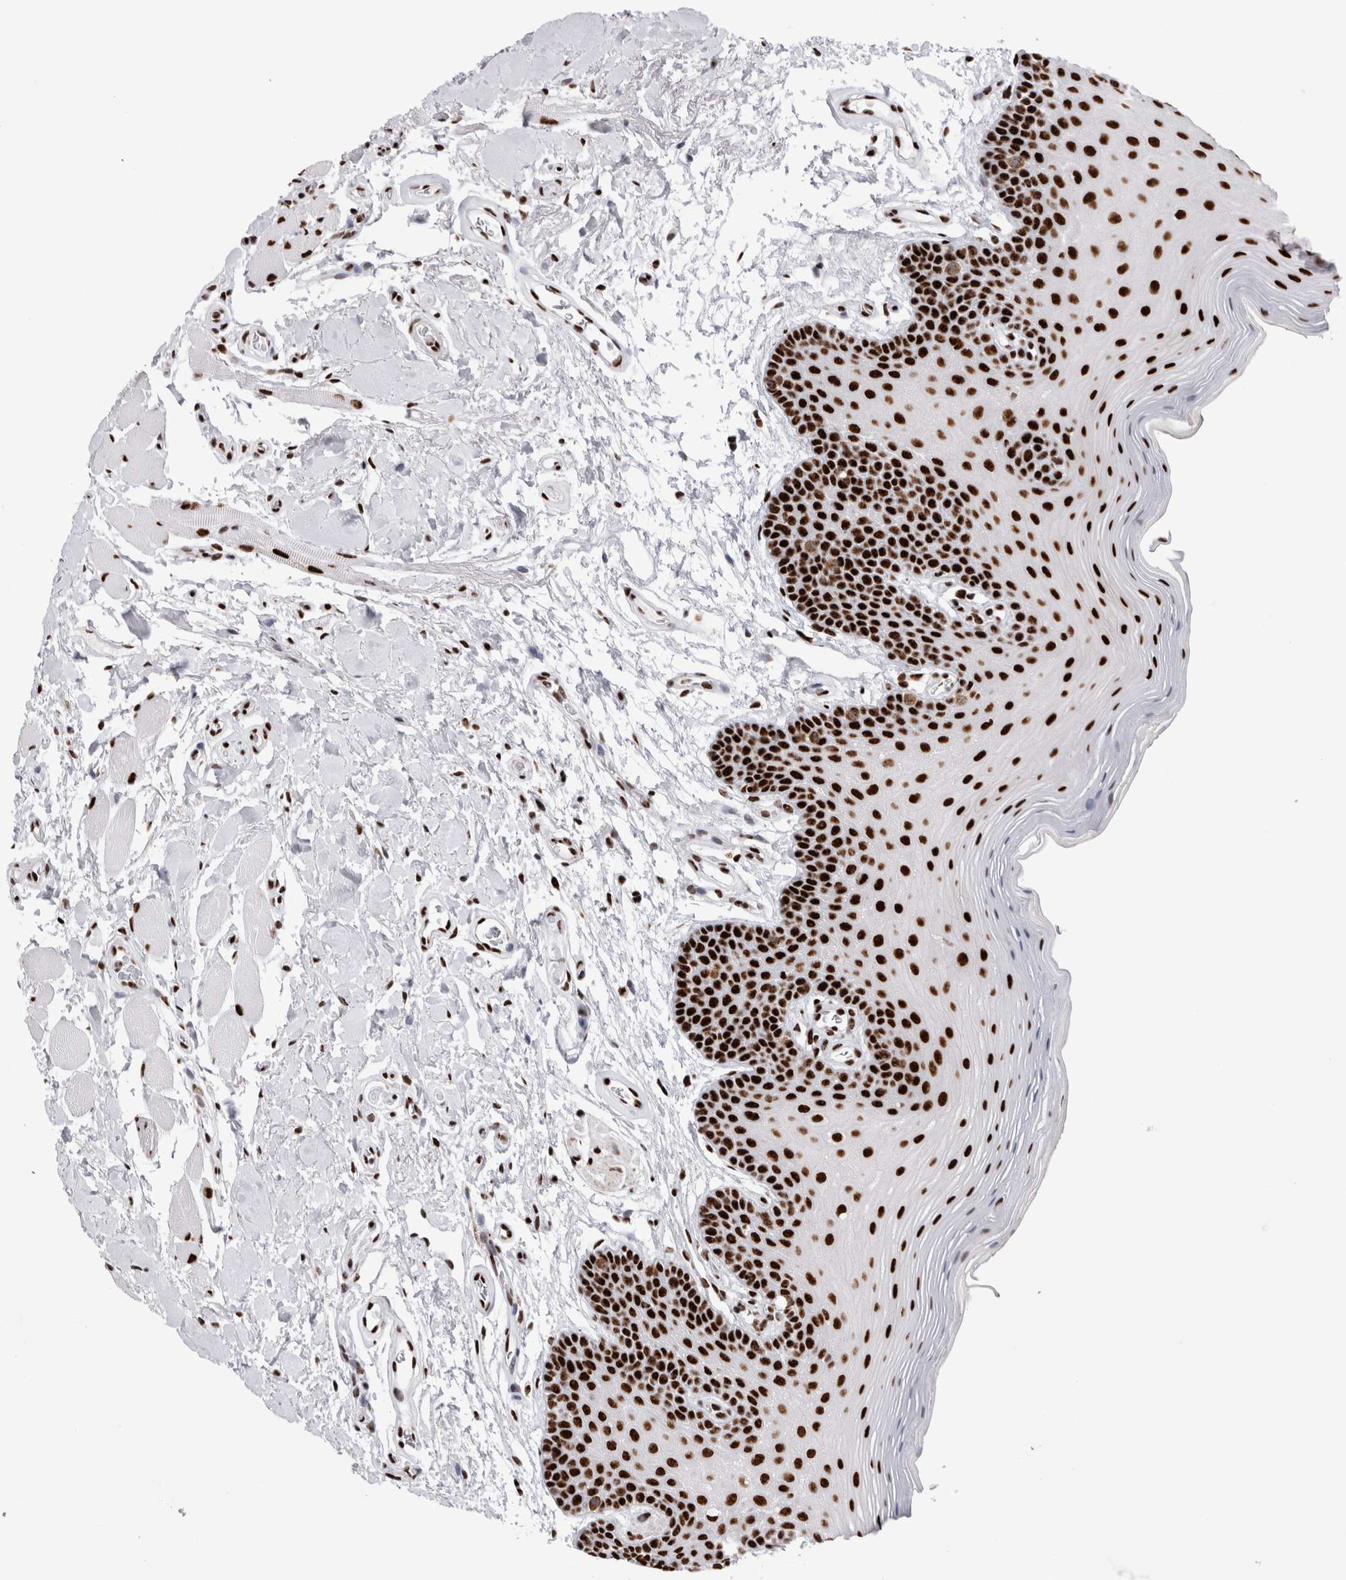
{"staining": {"intensity": "strong", "quantity": ">75%", "location": "nuclear"}, "tissue": "oral mucosa", "cell_type": "Squamous epithelial cells", "image_type": "normal", "snomed": [{"axis": "morphology", "description": "Normal tissue, NOS"}, {"axis": "topography", "description": "Oral tissue"}], "caption": "Immunohistochemistry of normal human oral mucosa demonstrates high levels of strong nuclear positivity in about >75% of squamous epithelial cells.", "gene": "RBM6", "patient": {"sex": "male", "age": 62}}